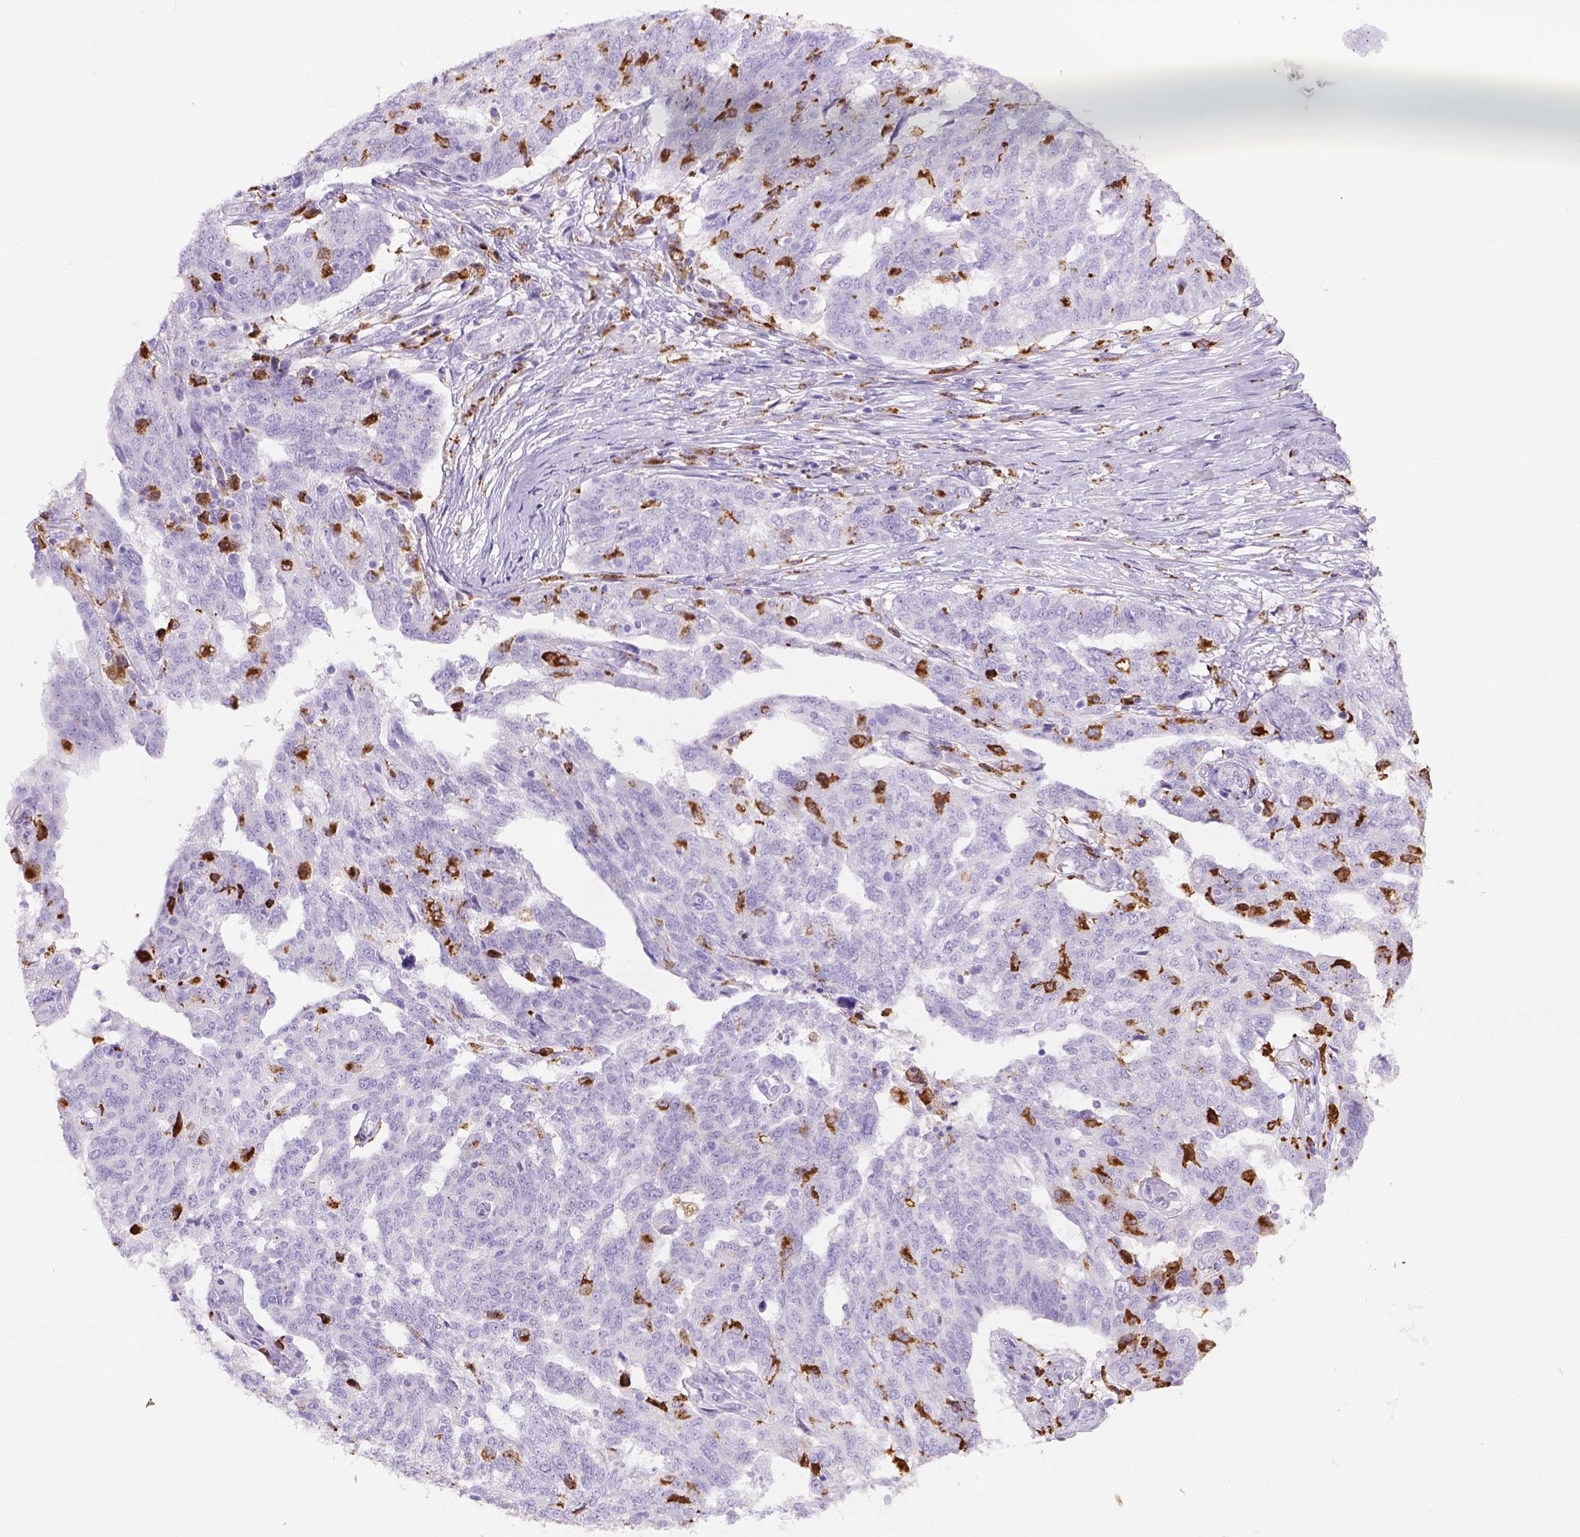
{"staining": {"intensity": "negative", "quantity": "none", "location": "none"}, "tissue": "ovarian cancer", "cell_type": "Tumor cells", "image_type": "cancer", "snomed": [{"axis": "morphology", "description": "Cystadenocarcinoma, serous, NOS"}, {"axis": "topography", "description": "Ovary"}], "caption": "This is an immunohistochemistry (IHC) histopathology image of ovarian cancer. There is no positivity in tumor cells.", "gene": "CD68", "patient": {"sex": "female", "age": 67}}